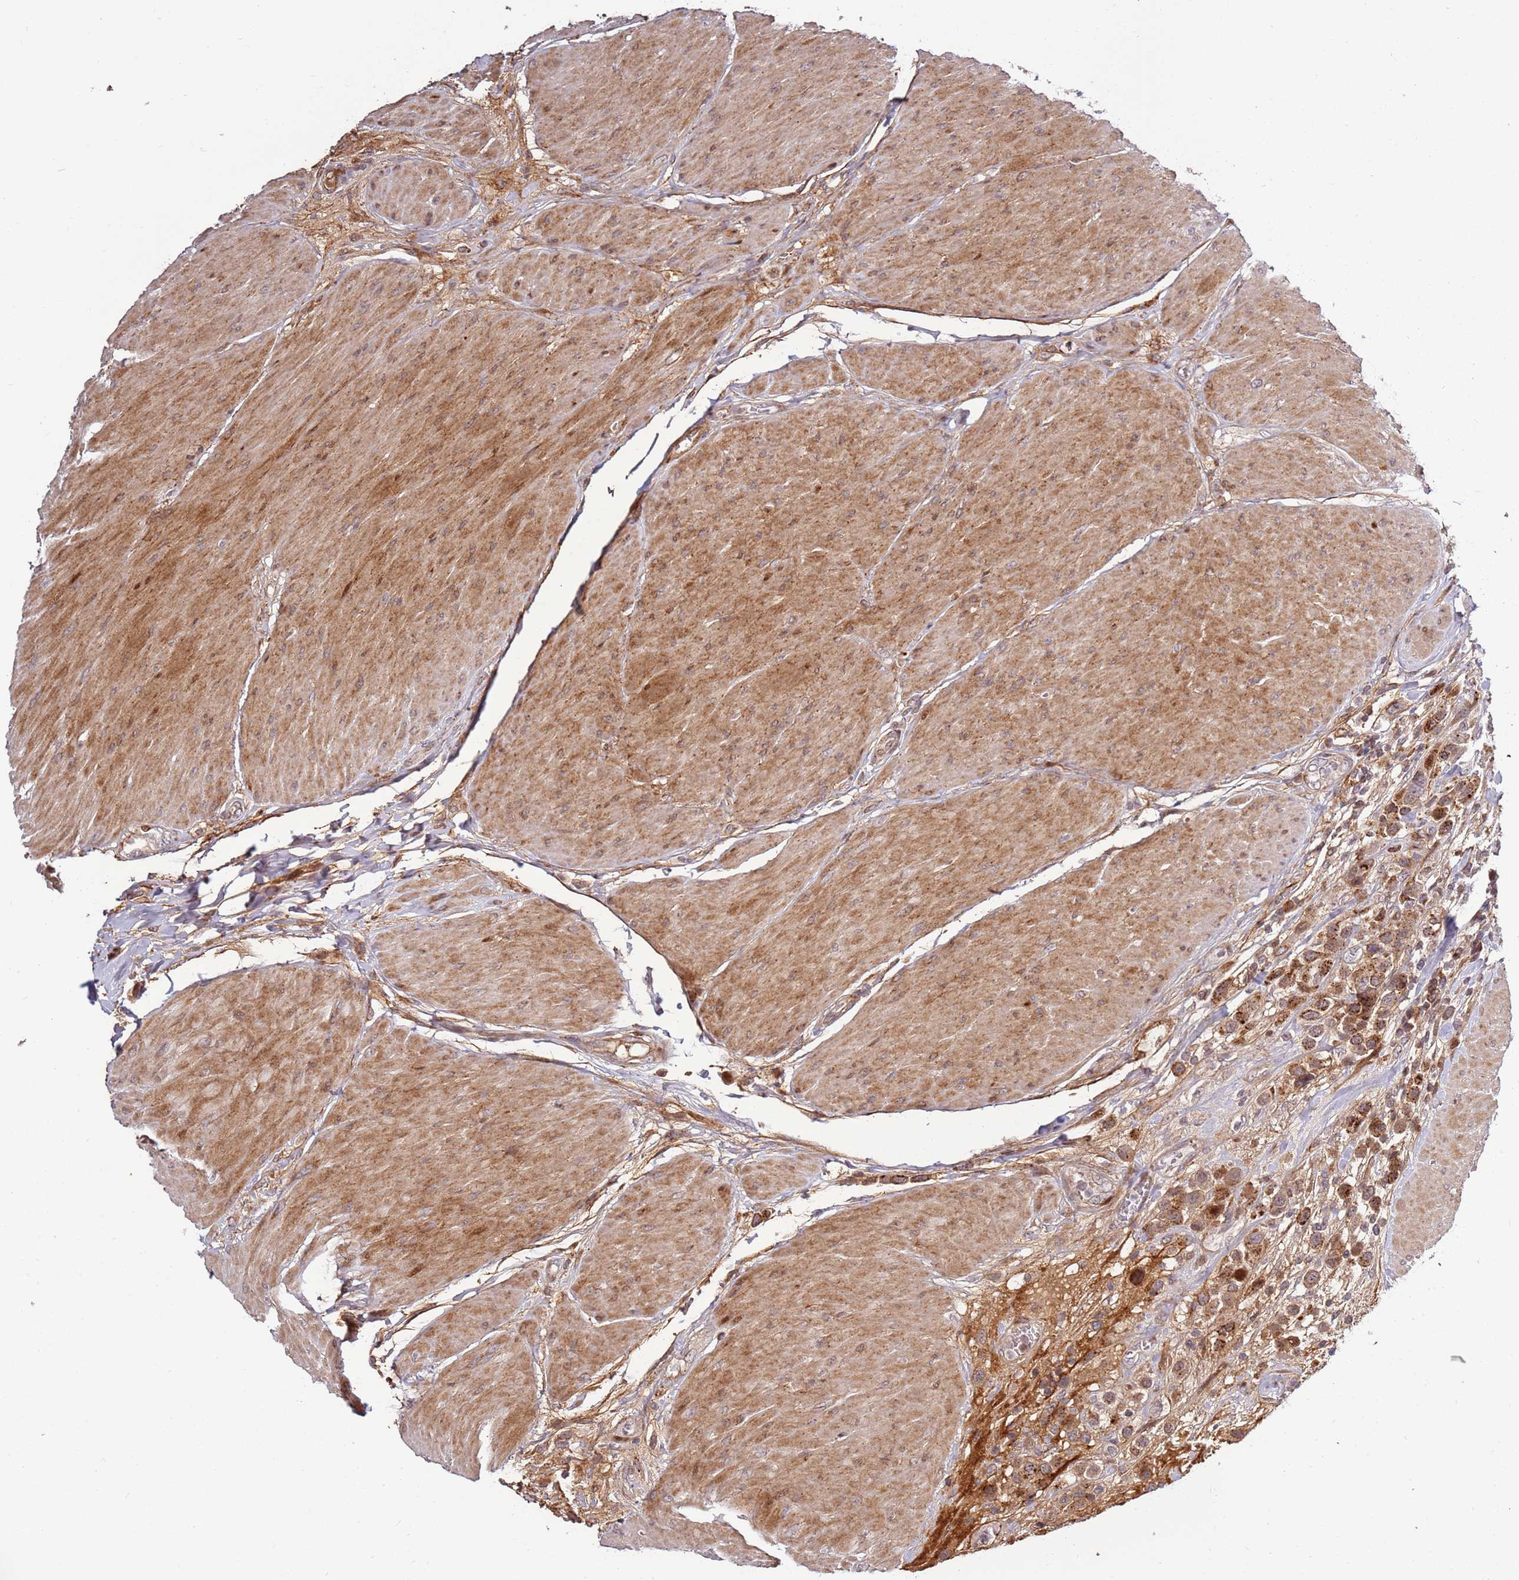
{"staining": {"intensity": "moderate", "quantity": ">75%", "location": "cytoplasmic/membranous"}, "tissue": "urothelial cancer", "cell_type": "Tumor cells", "image_type": "cancer", "snomed": [{"axis": "morphology", "description": "Urothelial carcinoma, High grade"}, {"axis": "topography", "description": "Urinary bladder"}], "caption": "Human urothelial cancer stained for a protein (brown) exhibits moderate cytoplasmic/membranous positive staining in approximately >75% of tumor cells.", "gene": "RHBDL1", "patient": {"sex": "male", "age": 50}}